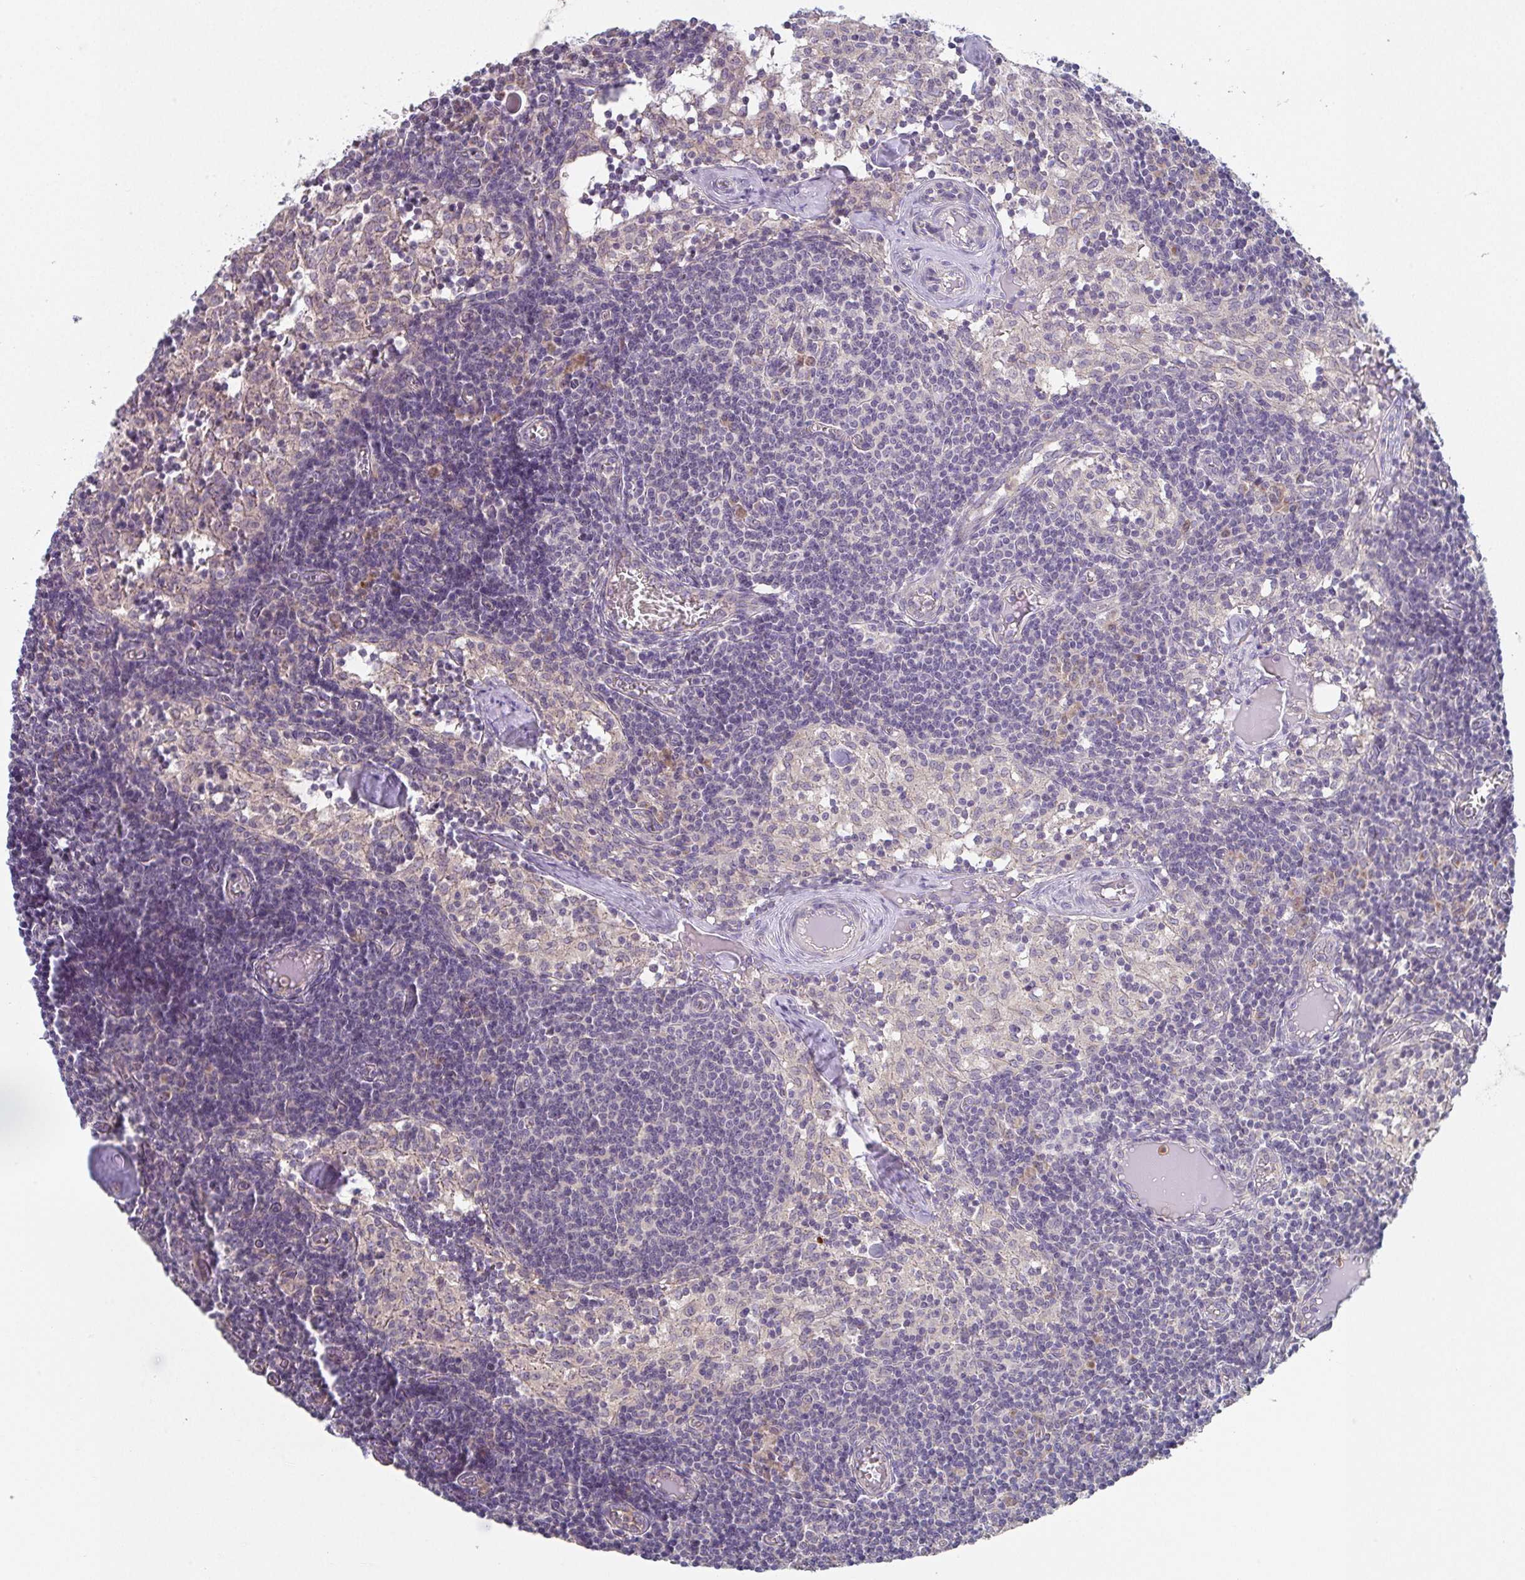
{"staining": {"intensity": "negative", "quantity": "none", "location": "none"}, "tissue": "lymph node", "cell_type": "Germinal center cells", "image_type": "normal", "snomed": [{"axis": "morphology", "description": "Normal tissue, NOS"}, {"axis": "topography", "description": "Lymph node"}], "caption": "Germinal center cells show no significant staining in unremarkable lymph node. (Stains: DAB immunohistochemistry (IHC) with hematoxylin counter stain, Microscopy: brightfield microscopy at high magnification).", "gene": "TSPAN31", "patient": {"sex": "female", "age": 31}}